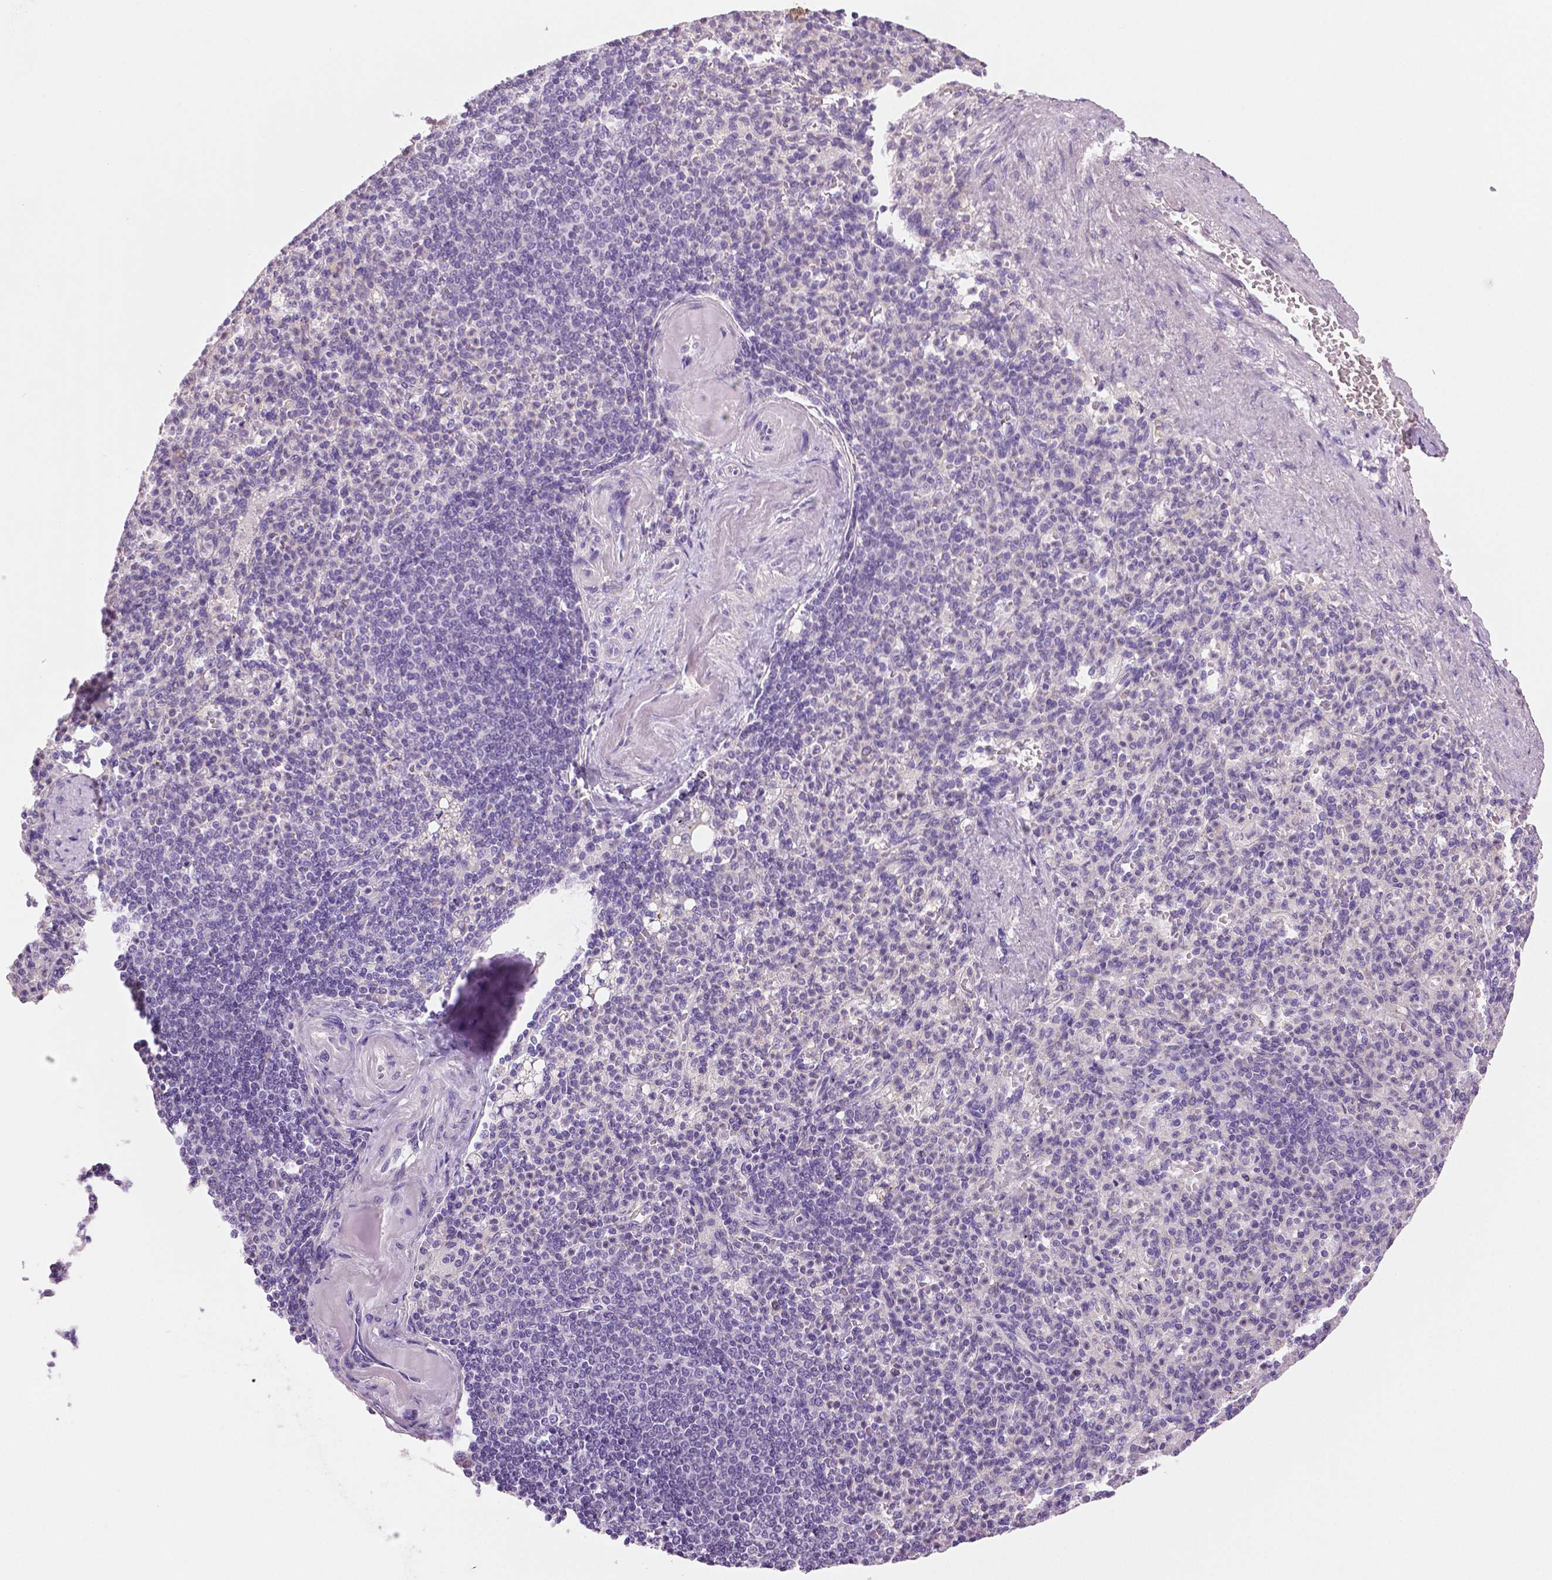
{"staining": {"intensity": "negative", "quantity": "none", "location": "none"}, "tissue": "spleen", "cell_type": "Cells in red pulp", "image_type": "normal", "snomed": [{"axis": "morphology", "description": "Normal tissue, NOS"}, {"axis": "topography", "description": "Spleen"}], "caption": "Immunohistochemical staining of benign human spleen shows no significant positivity in cells in red pulp. Nuclei are stained in blue.", "gene": "DNAH12", "patient": {"sex": "female", "age": 74}}